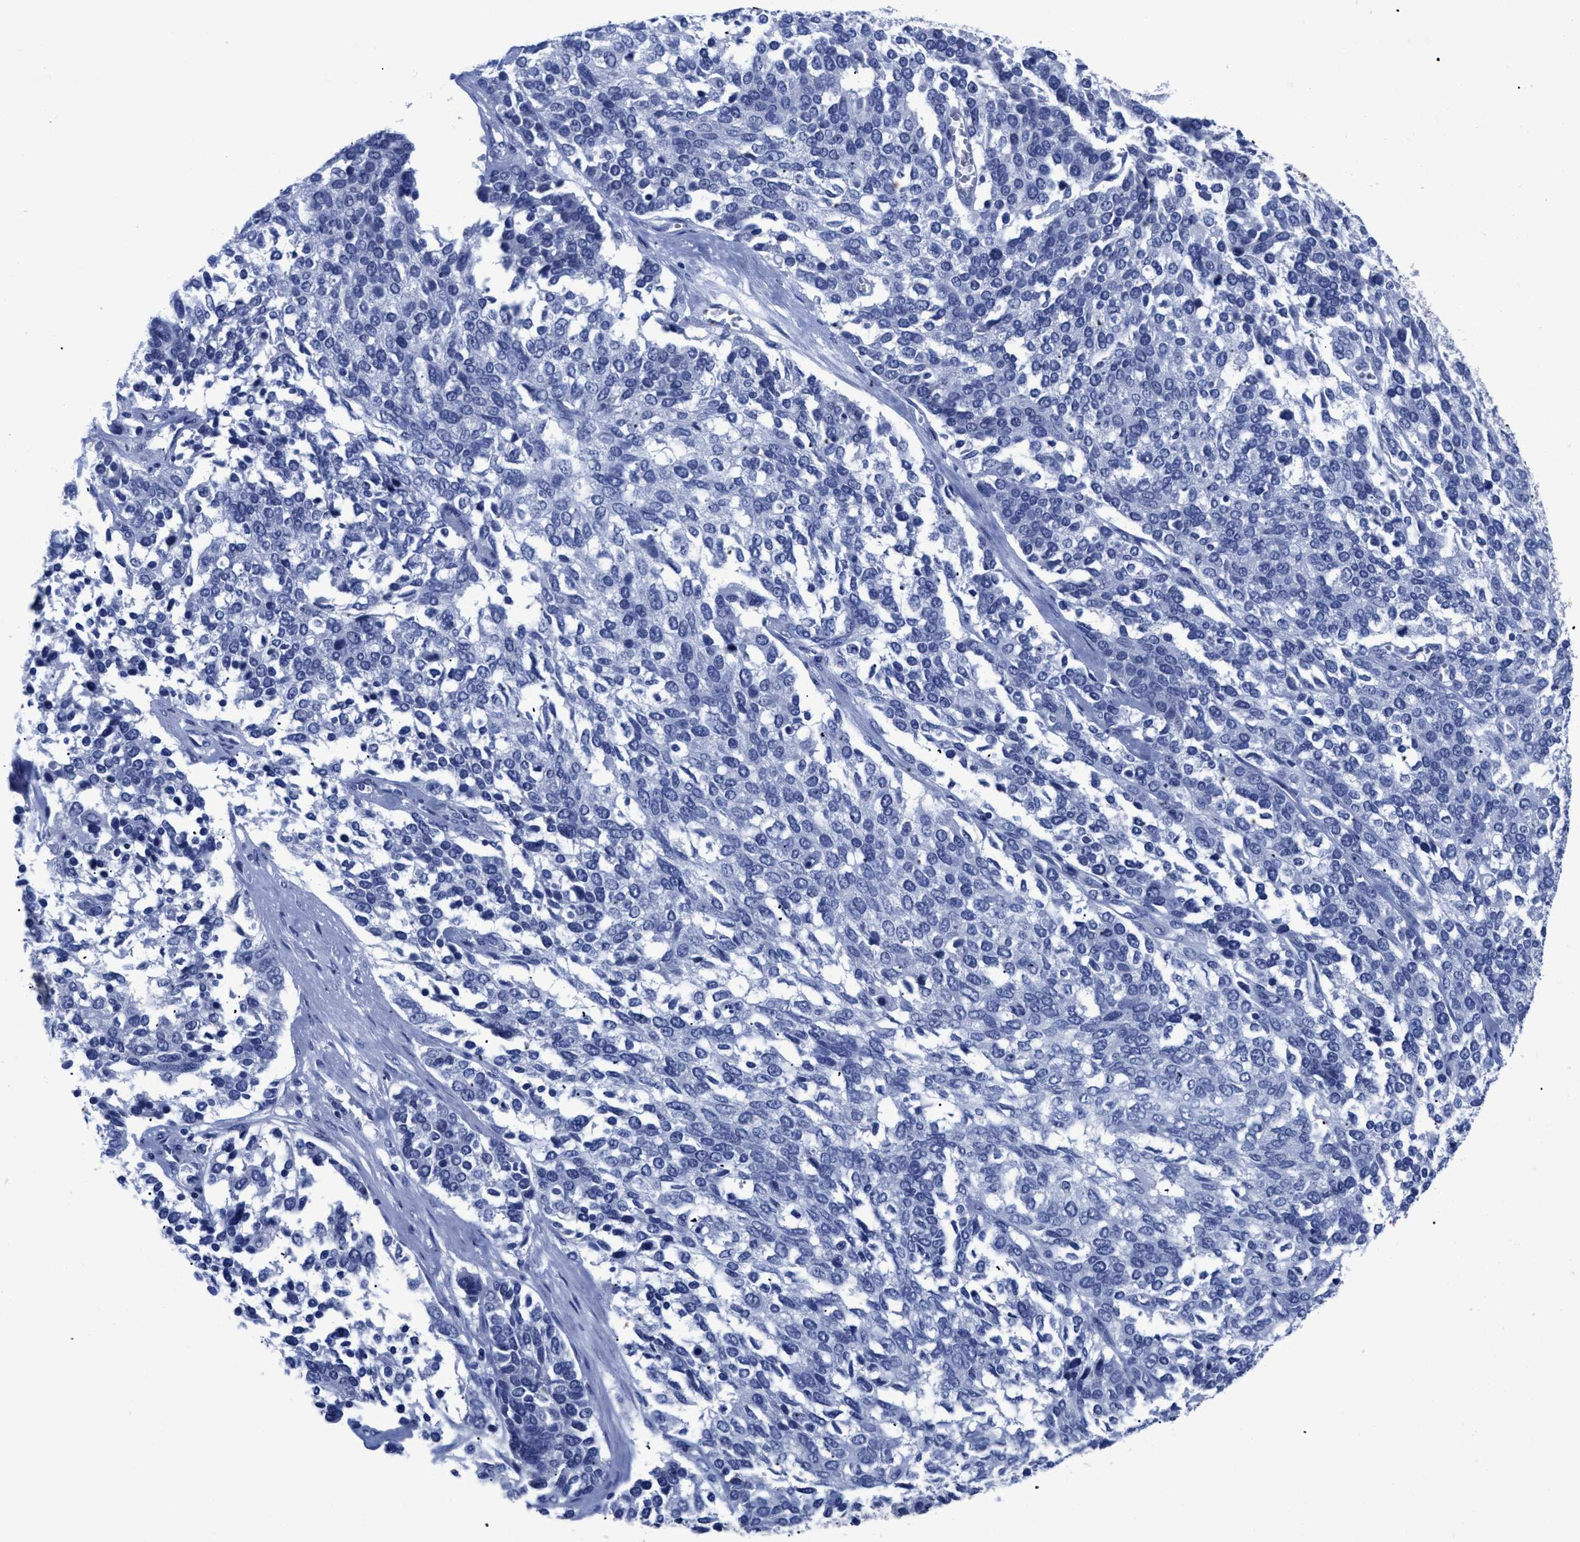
{"staining": {"intensity": "negative", "quantity": "none", "location": "none"}, "tissue": "ovarian cancer", "cell_type": "Tumor cells", "image_type": "cancer", "snomed": [{"axis": "morphology", "description": "Cystadenocarcinoma, serous, NOS"}, {"axis": "topography", "description": "Ovary"}], "caption": "There is no significant staining in tumor cells of serous cystadenocarcinoma (ovarian).", "gene": "TREML1", "patient": {"sex": "female", "age": 44}}